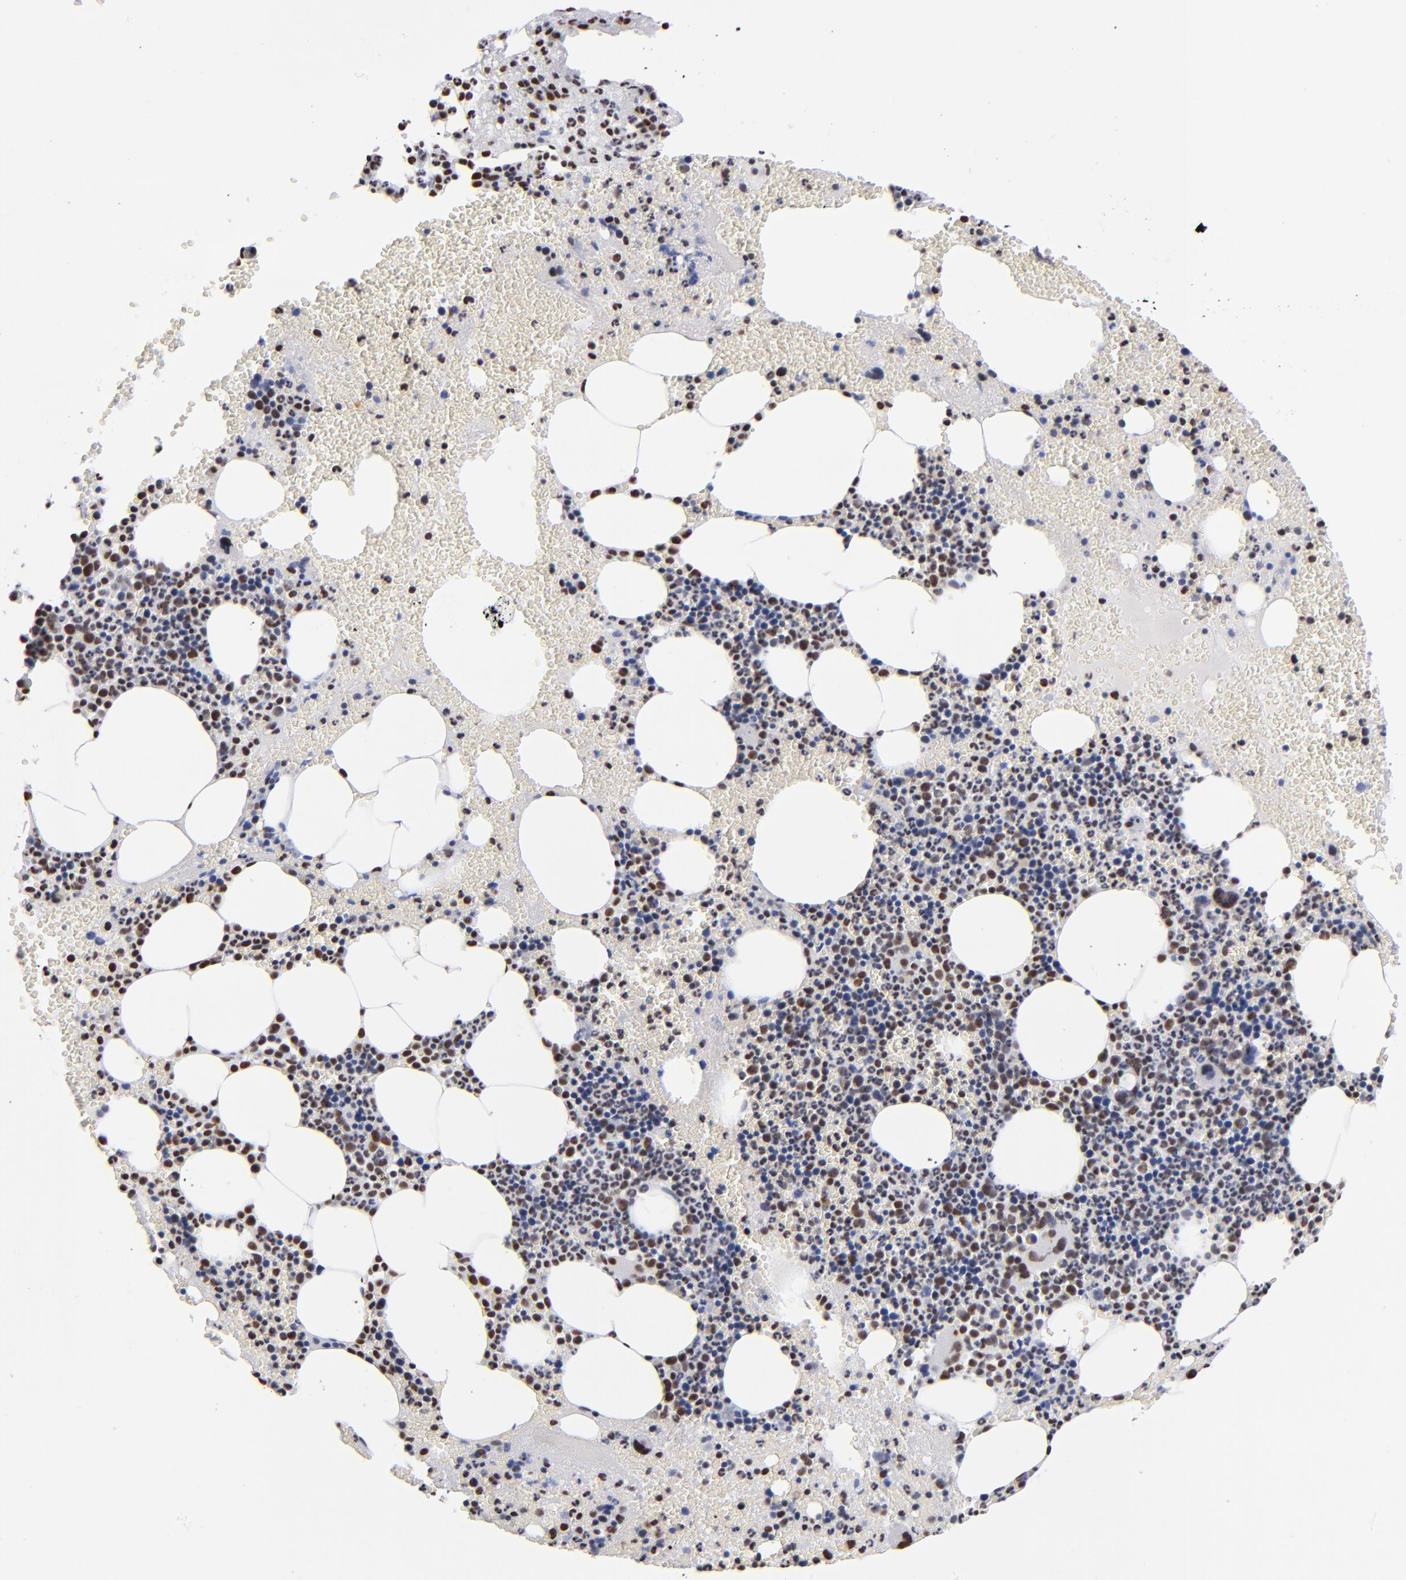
{"staining": {"intensity": "strong", "quantity": "25%-75%", "location": "nuclear"}, "tissue": "bone marrow", "cell_type": "Hematopoietic cells", "image_type": "normal", "snomed": [{"axis": "morphology", "description": "Normal tissue, NOS"}, {"axis": "topography", "description": "Bone marrow"}], "caption": "Human bone marrow stained for a protein (brown) reveals strong nuclear positive positivity in about 25%-75% of hematopoietic cells.", "gene": "MN1", "patient": {"sex": "male", "age": 82}}